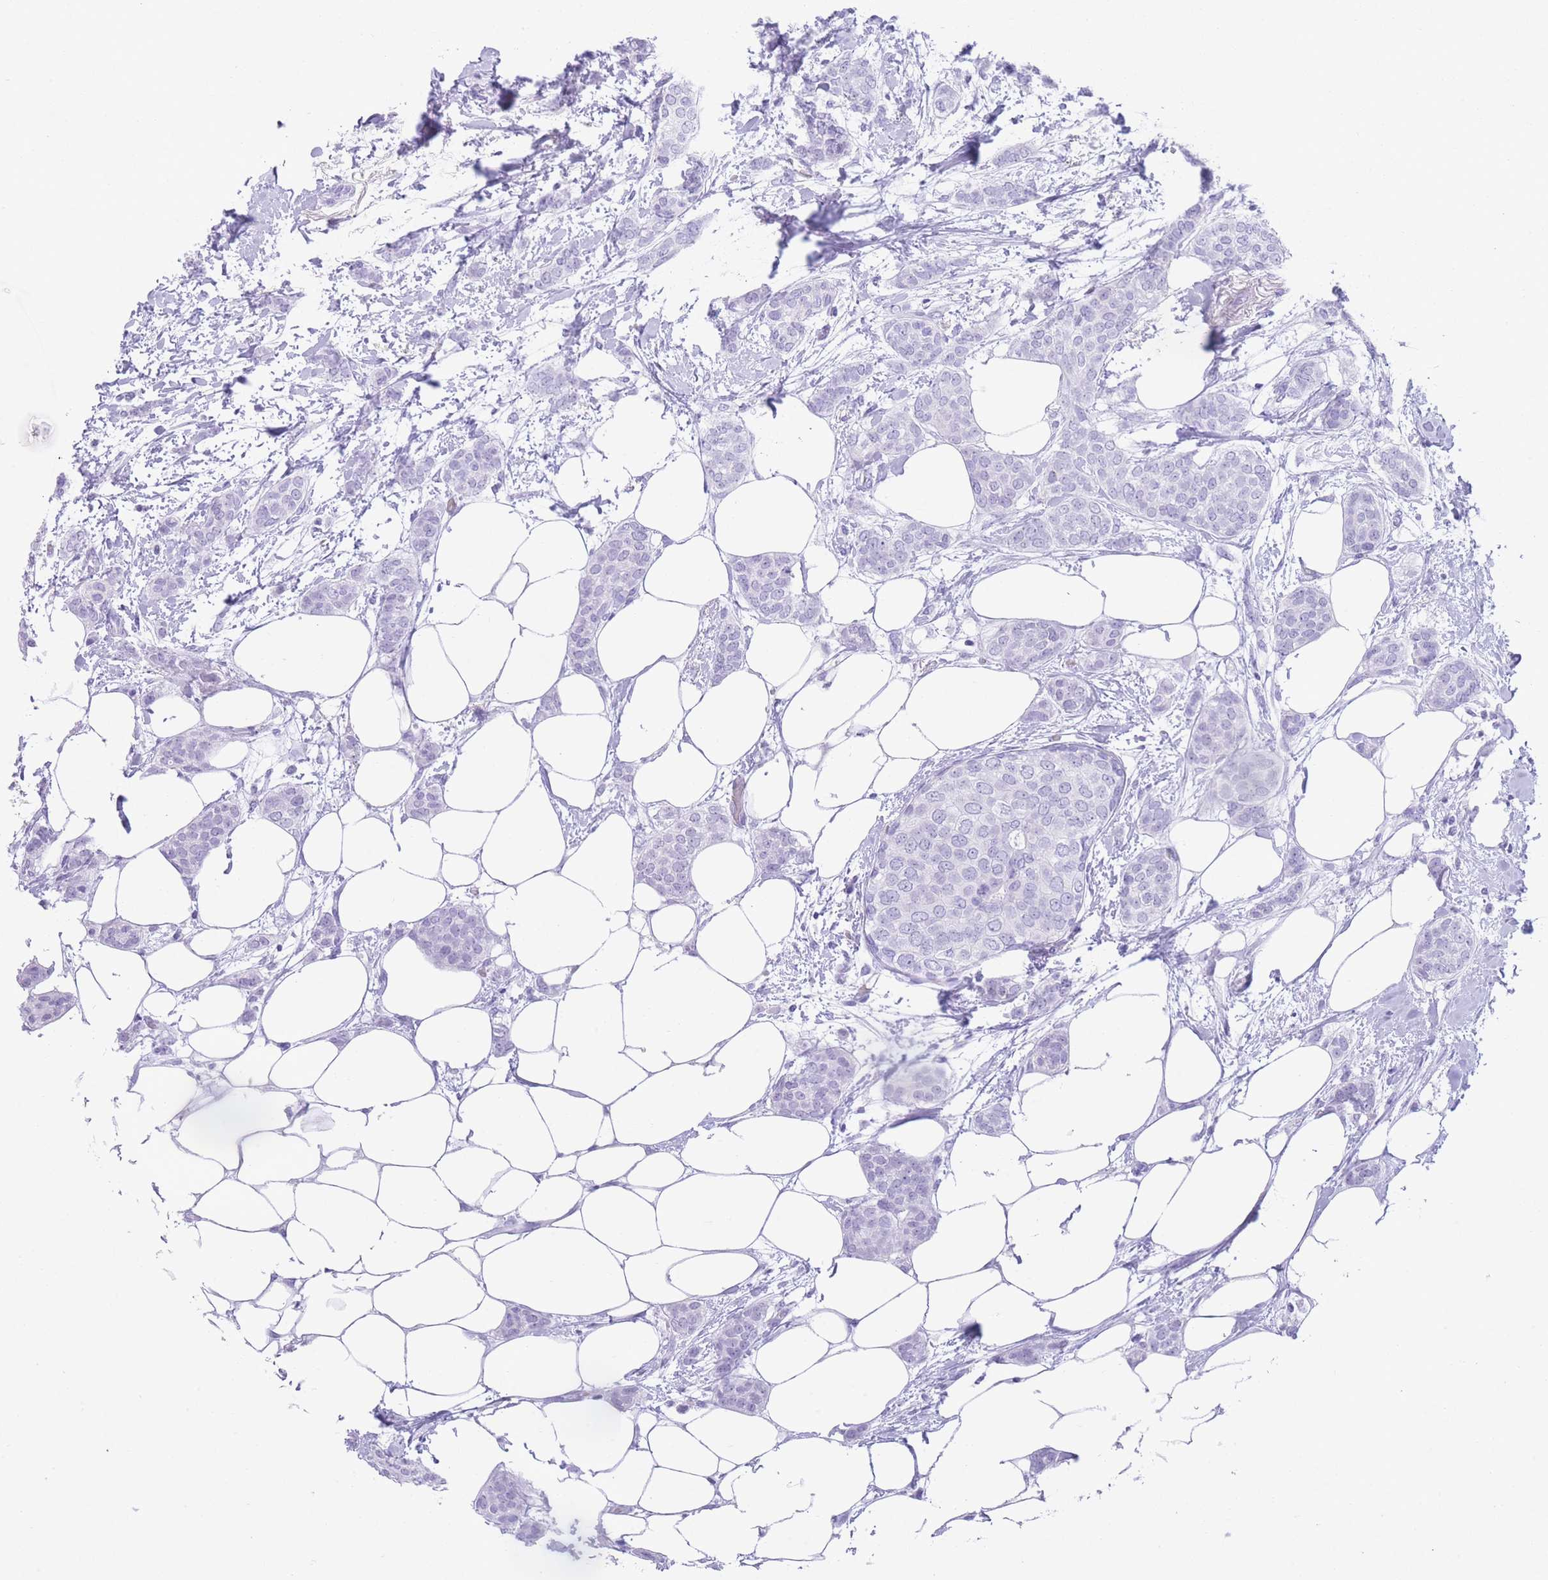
{"staining": {"intensity": "negative", "quantity": "none", "location": "none"}, "tissue": "breast cancer", "cell_type": "Tumor cells", "image_type": "cancer", "snomed": [{"axis": "morphology", "description": "Duct carcinoma"}, {"axis": "topography", "description": "Breast"}], "caption": "Breast cancer (intraductal carcinoma) was stained to show a protein in brown. There is no significant staining in tumor cells. The staining is performed using DAB (3,3'-diaminobenzidine) brown chromogen with nuclei counter-stained in using hematoxylin.", "gene": "ELOA2", "patient": {"sex": "female", "age": 72}}